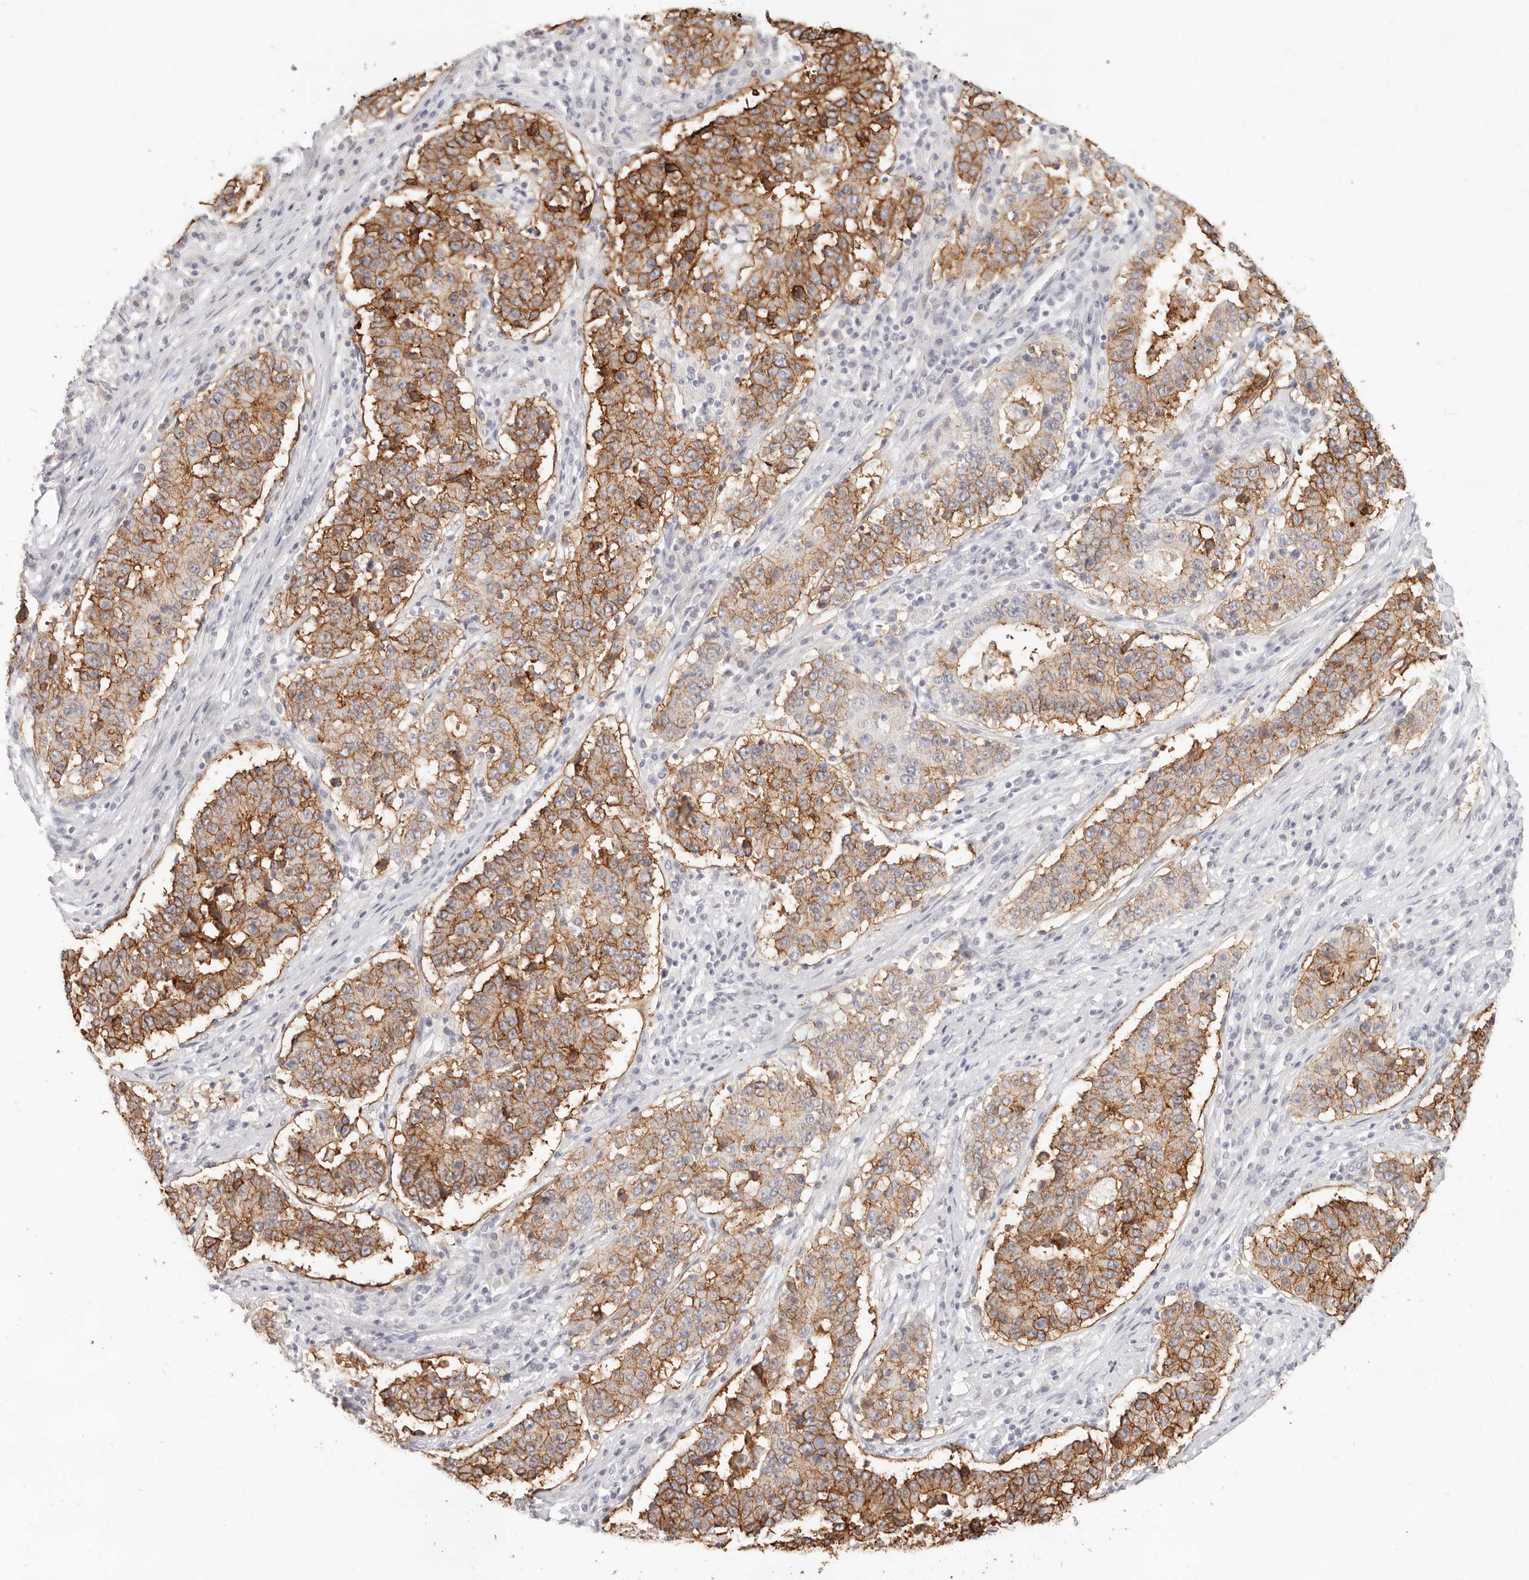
{"staining": {"intensity": "moderate", "quantity": ">75%", "location": "cytoplasmic/membranous"}, "tissue": "stomach cancer", "cell_type": "Tumor cells", "image_type": "cancer", "snomed": [{"axis": "morphology", "description": "Adenocarcinoma, NOS"}, {"axis": "topography", "description": "Stomach"}], "caption": "Stomach adenocarcinoma stained for a protein (brown) demonstrates moderate cytoplasmic/membranous positive staining in about >75% of tumor cells.", "gene": "EPCAM", "patient": {"sex": "male", "age": 59}}